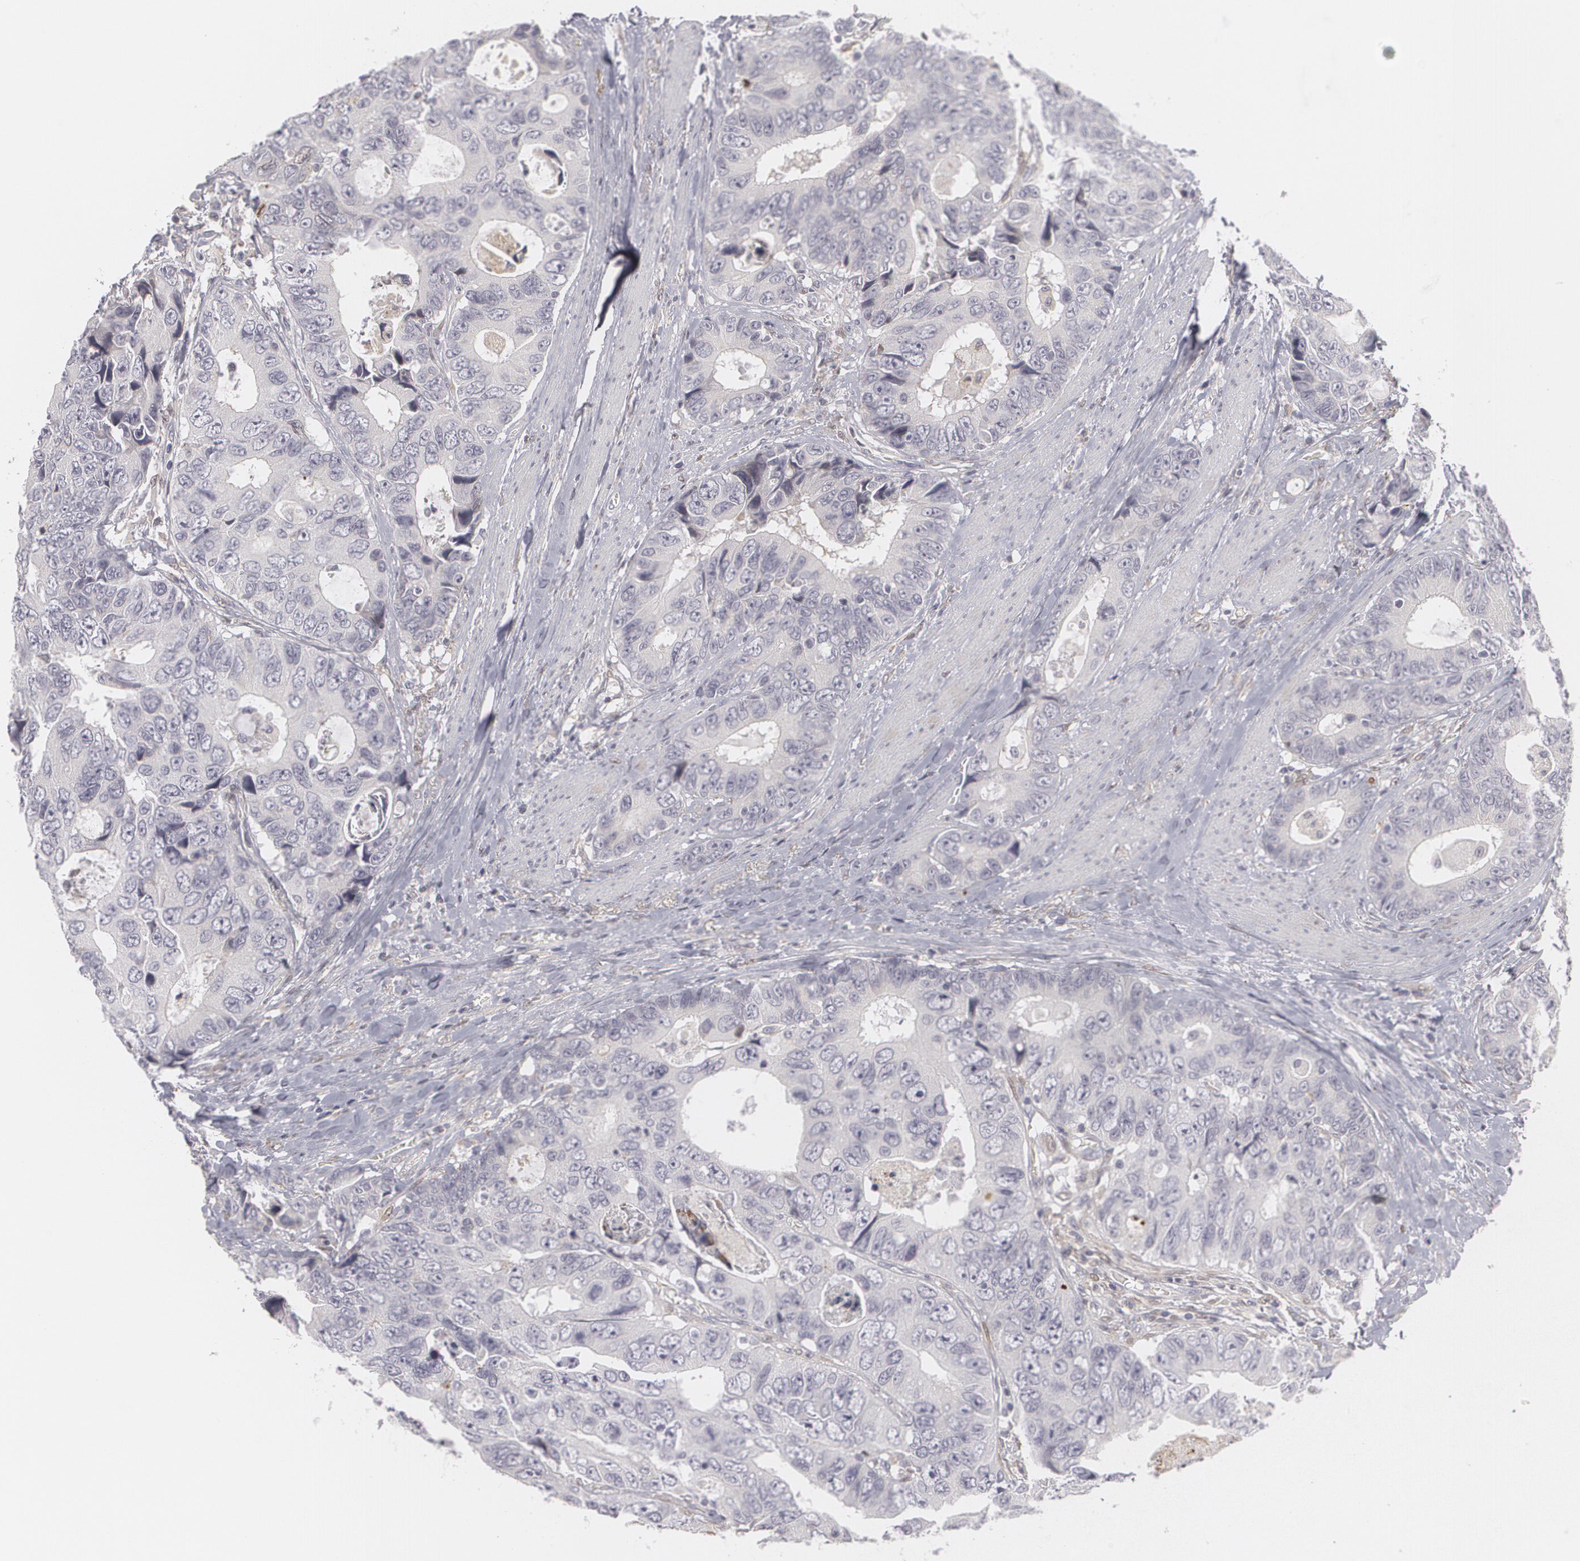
{"staining": {"intensity": "negative", "quantity": "none", "location": "none"}, "tissue": "colorectal cancer", "cell_type": "Tumor cells", "image_type": "cancer", "snomed": [{"axis": "morphology", "description": "Adenocarcinoma, NOS"}, {"axis": "topography", "description": "Rectum"}], "caption": "A micrograph of colorectal cancer stained for a protein demonstrates no brown staining in tumor cells.", "gene": "EFS", "patient": {"sex": "female", "age": 67}}